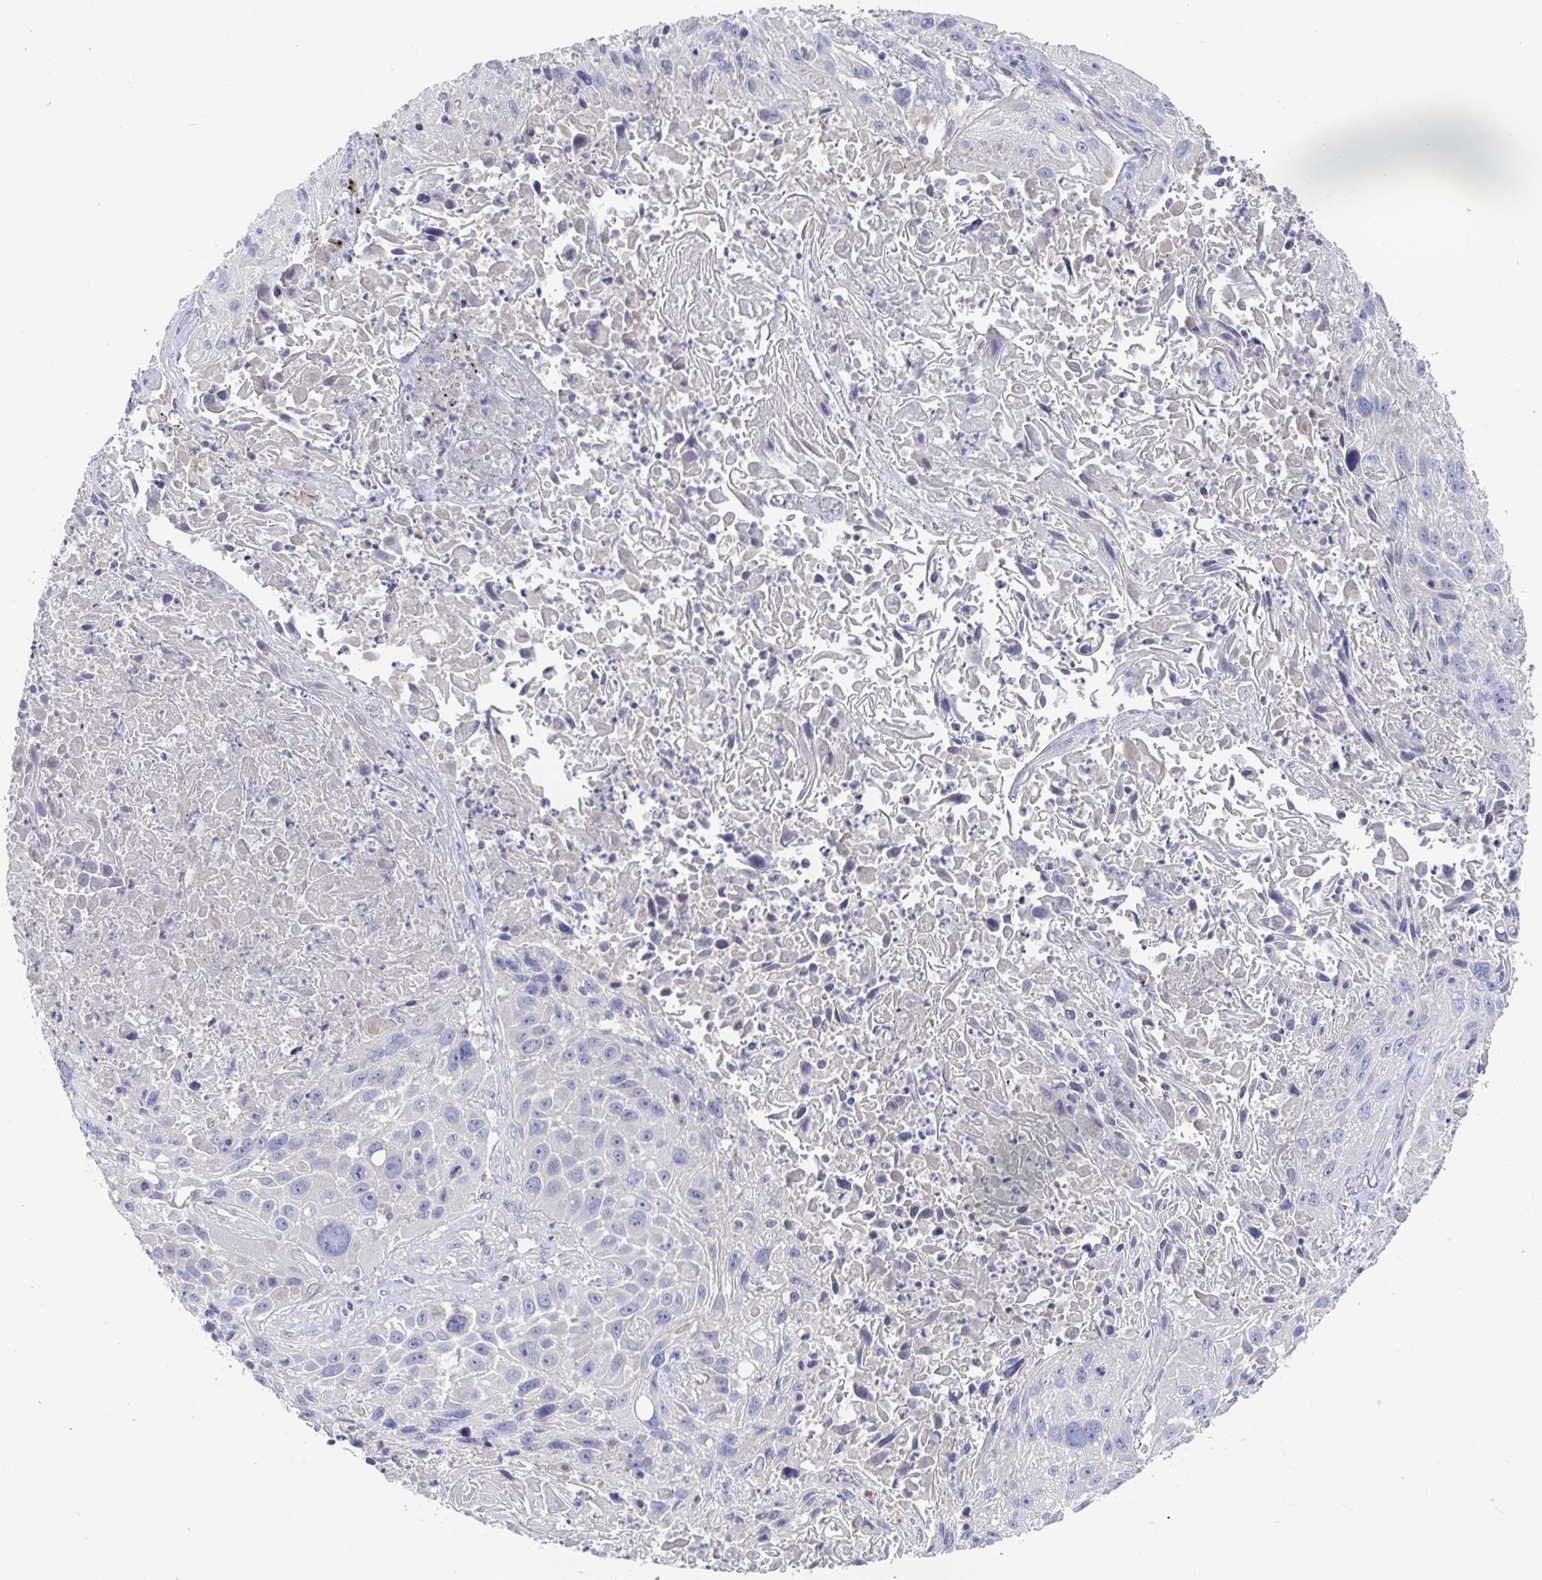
{"staining": {"intensity": "negative", "quantity": "none", "location": "none"}, "tissue": "lung cancer", "cell_type": "Tumor cells", "image_type": "cancer", "snomed": [{"axis": "morphology", "description": "Normal morphology"}, {"axis": "morphology", "description": "Squamous cell carcinoma, NOS"}, {"axis": "topography", "description": "Lymph node"}, {"axis": "topography", "description": "Lung"}], "caption": "Human lung cancer (squamous cell carcinoma) stained for a protein using IHC displays no staining in tumor cells.", "gene": "GPR148", "patient": {"sex": "male", "age": 67}}